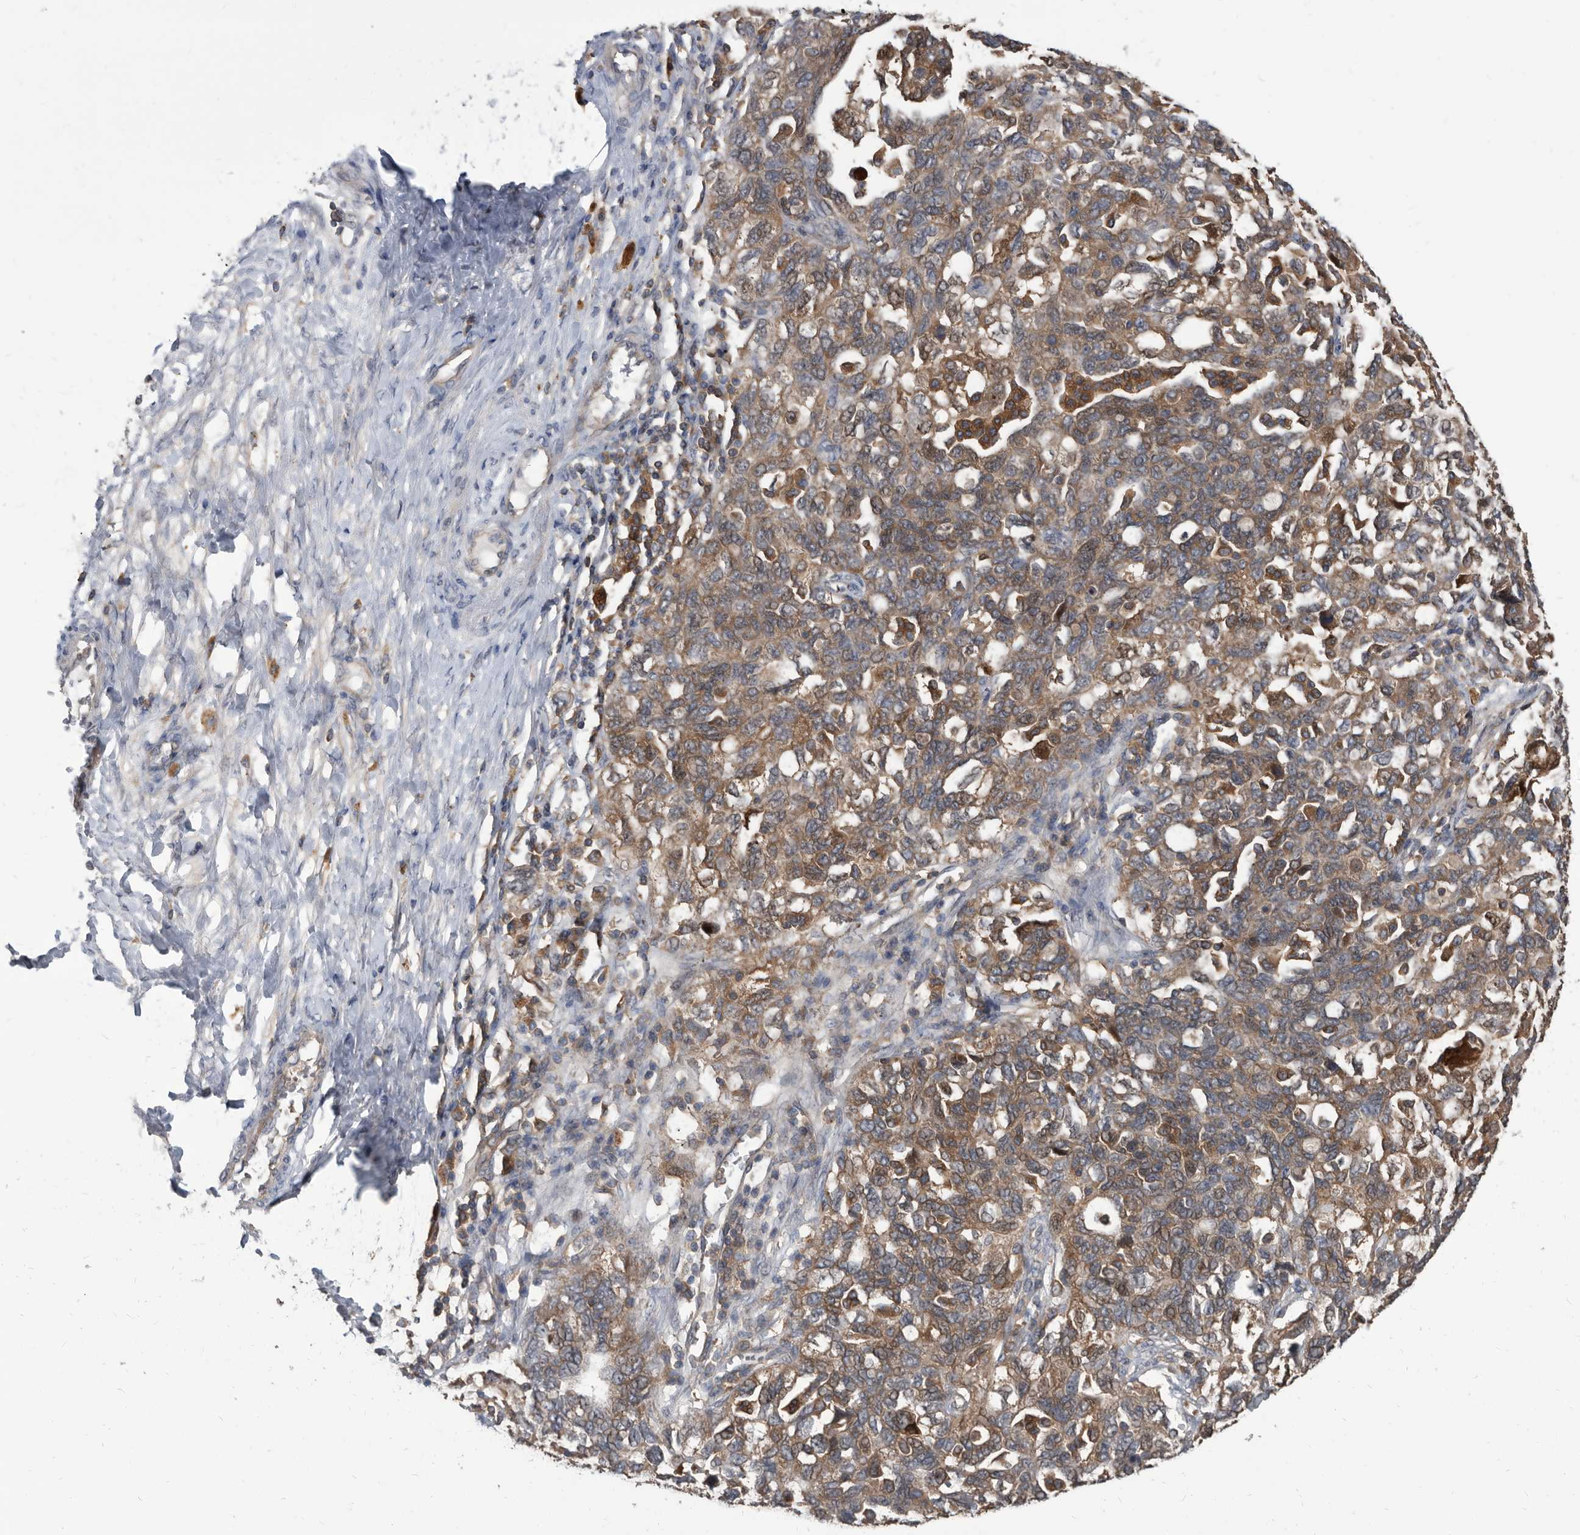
{"staining": {"intensity": "moderate", "quantity": ">75%", "location": "cytoplasmic/membranous"}, "tissue": "ovarian cancer", "cell_type": "Tumor cells", "image_type": "cancer", "snomed": [{"axis": "morphology", "description": "Carcinoma, NOS"}, {"axis": "morphology", "description": "Cystadenocarcinoma, serous, NOS"}, {"axis": "topography", "description": "Ovary"}], "caption": "Ovarian serous cystadenocarcinoma stained with a brown dye displays moderate cytoplasmic/membranous positive expression in about >75% of tumor cells.", "gene": "APEH", "patient": {"sex": "female", "age": 69}}